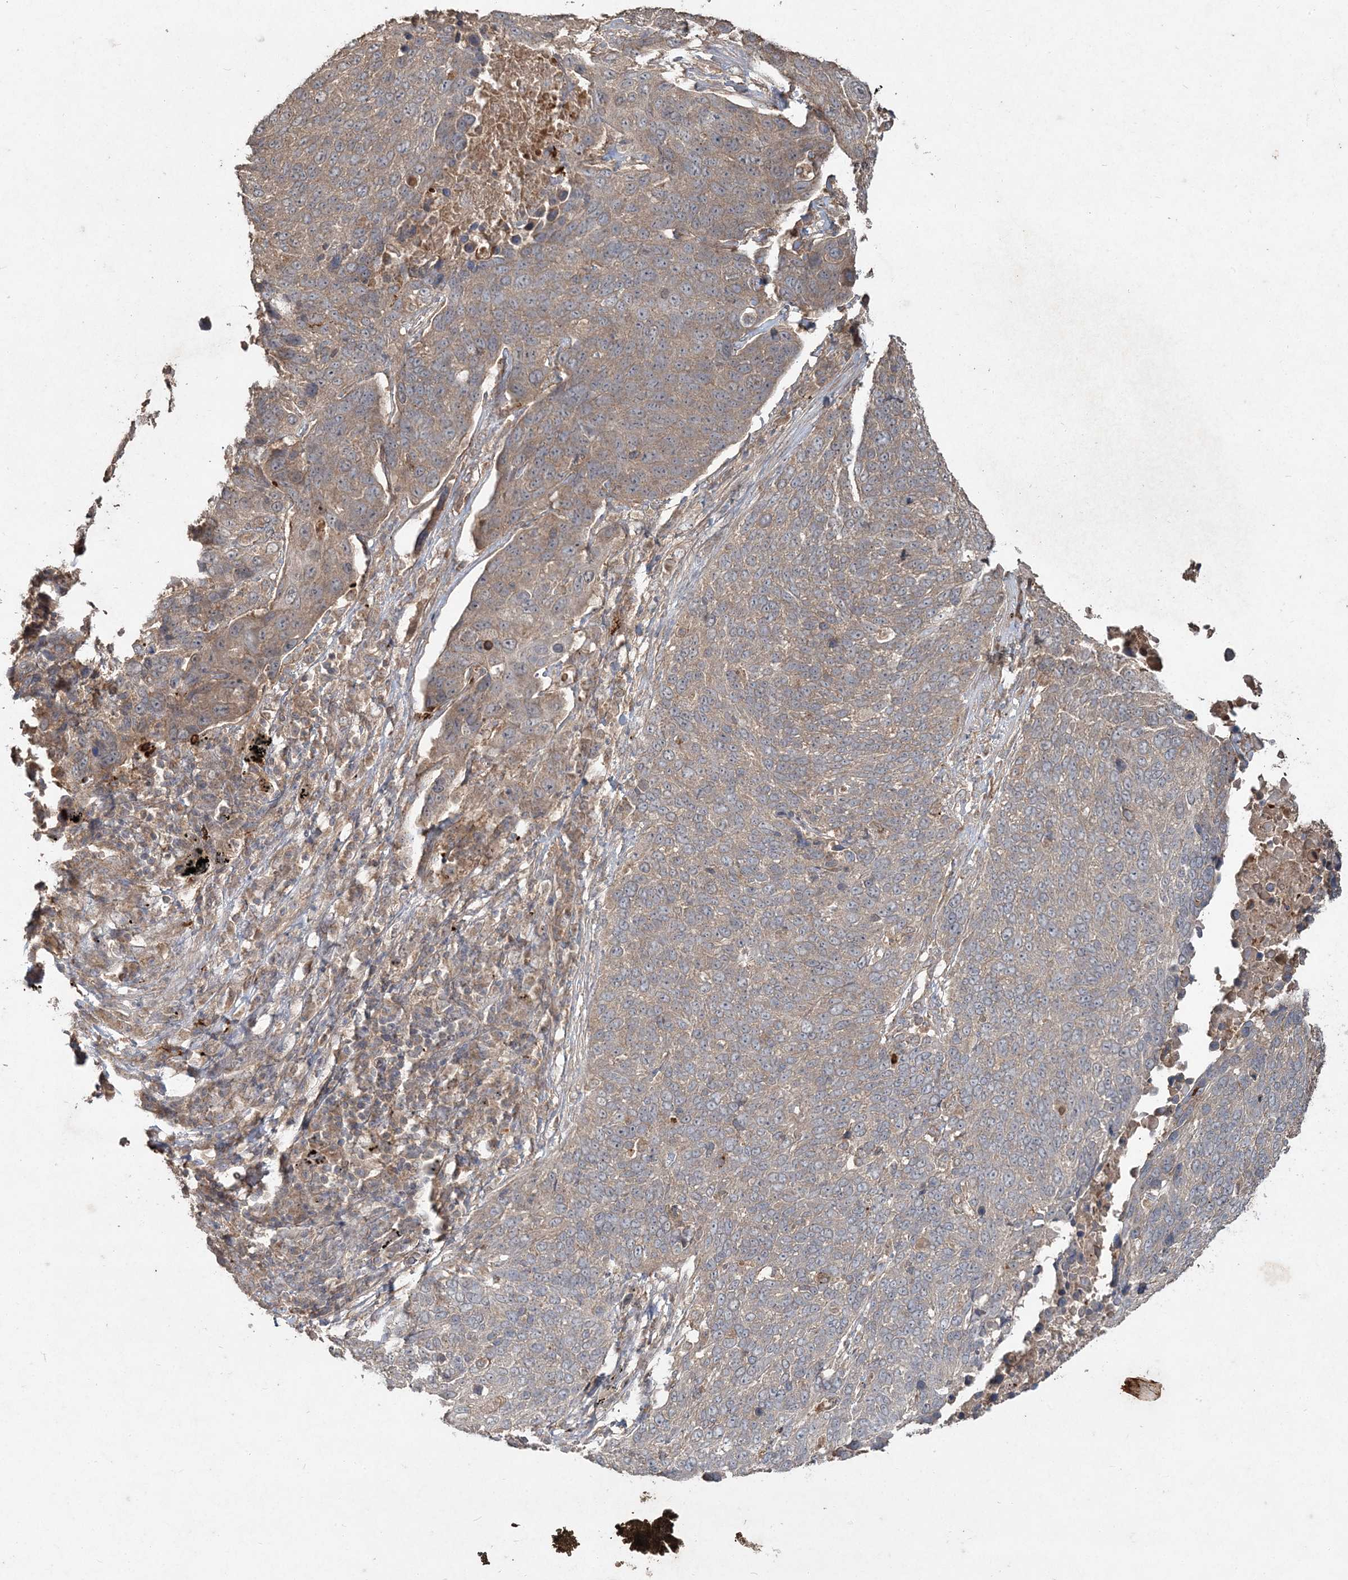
{"staining": {"intensity": "weak", "quantity": "25%-75%", "location": "cytoplasmic/membranous"}, "tissue": "lung cancer", "cell_type": "Tumor cells", "image_type": "cancer", "snomed": [{"axis": "morphology", "description": "Squamous cell carcinoma, NOS"}, {"axis": "topography", "description": "Lung"}], "caption": "A high-resolution photomicrograph shows immunohistochemistry staining of squamous cell carcinoma (lung), which demonstrates weak cytoplasmic/membranous expression in approximately 25%-75% of tumor cells. Ihc stains the protein of interest in brown and the nuclei are stained blue.", "gene": "SPRY1", "patient": {"sex": "male", "age": 66}}